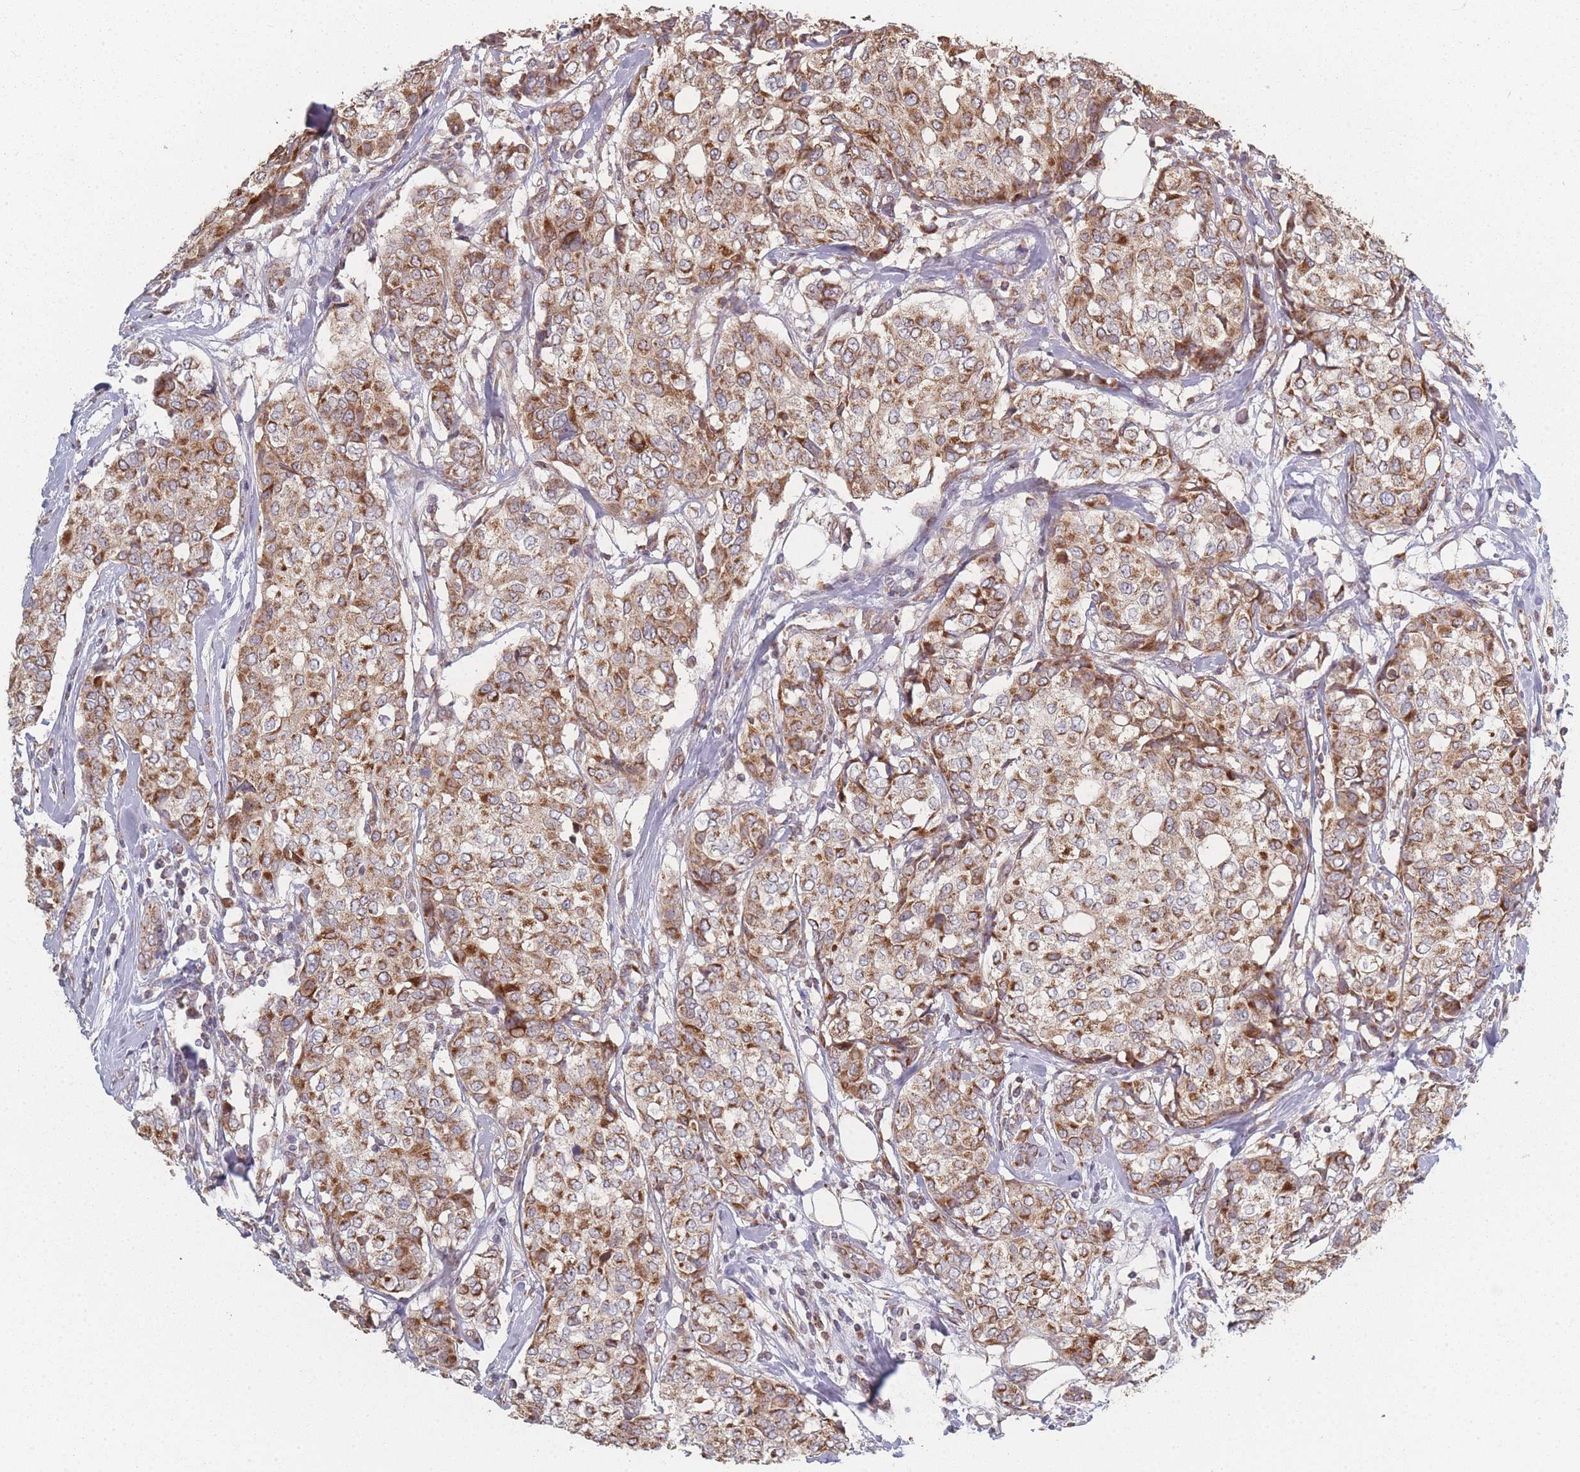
{"staining": {"intensity": "strong", "quantity": ">75%", "location": "cytoplasmic/membranous"}, "tissue": "breast cancer", "cell_type": "Tumor cells", "image_type": "cancer", "snomed": [{"axis": "morphology", "description": "Lobular carcinoma"}, {"axis": "topography", "description": "Breast"}], "caption": "Breast cancer (lobular carcinoma) was stained to show a protein in brown. There is high levels of strong cytoplasmic/membranous staining in about >75% of tumor cells.", "gene": "PSMB3", "patient": {"sex": "female", "age": 51}}